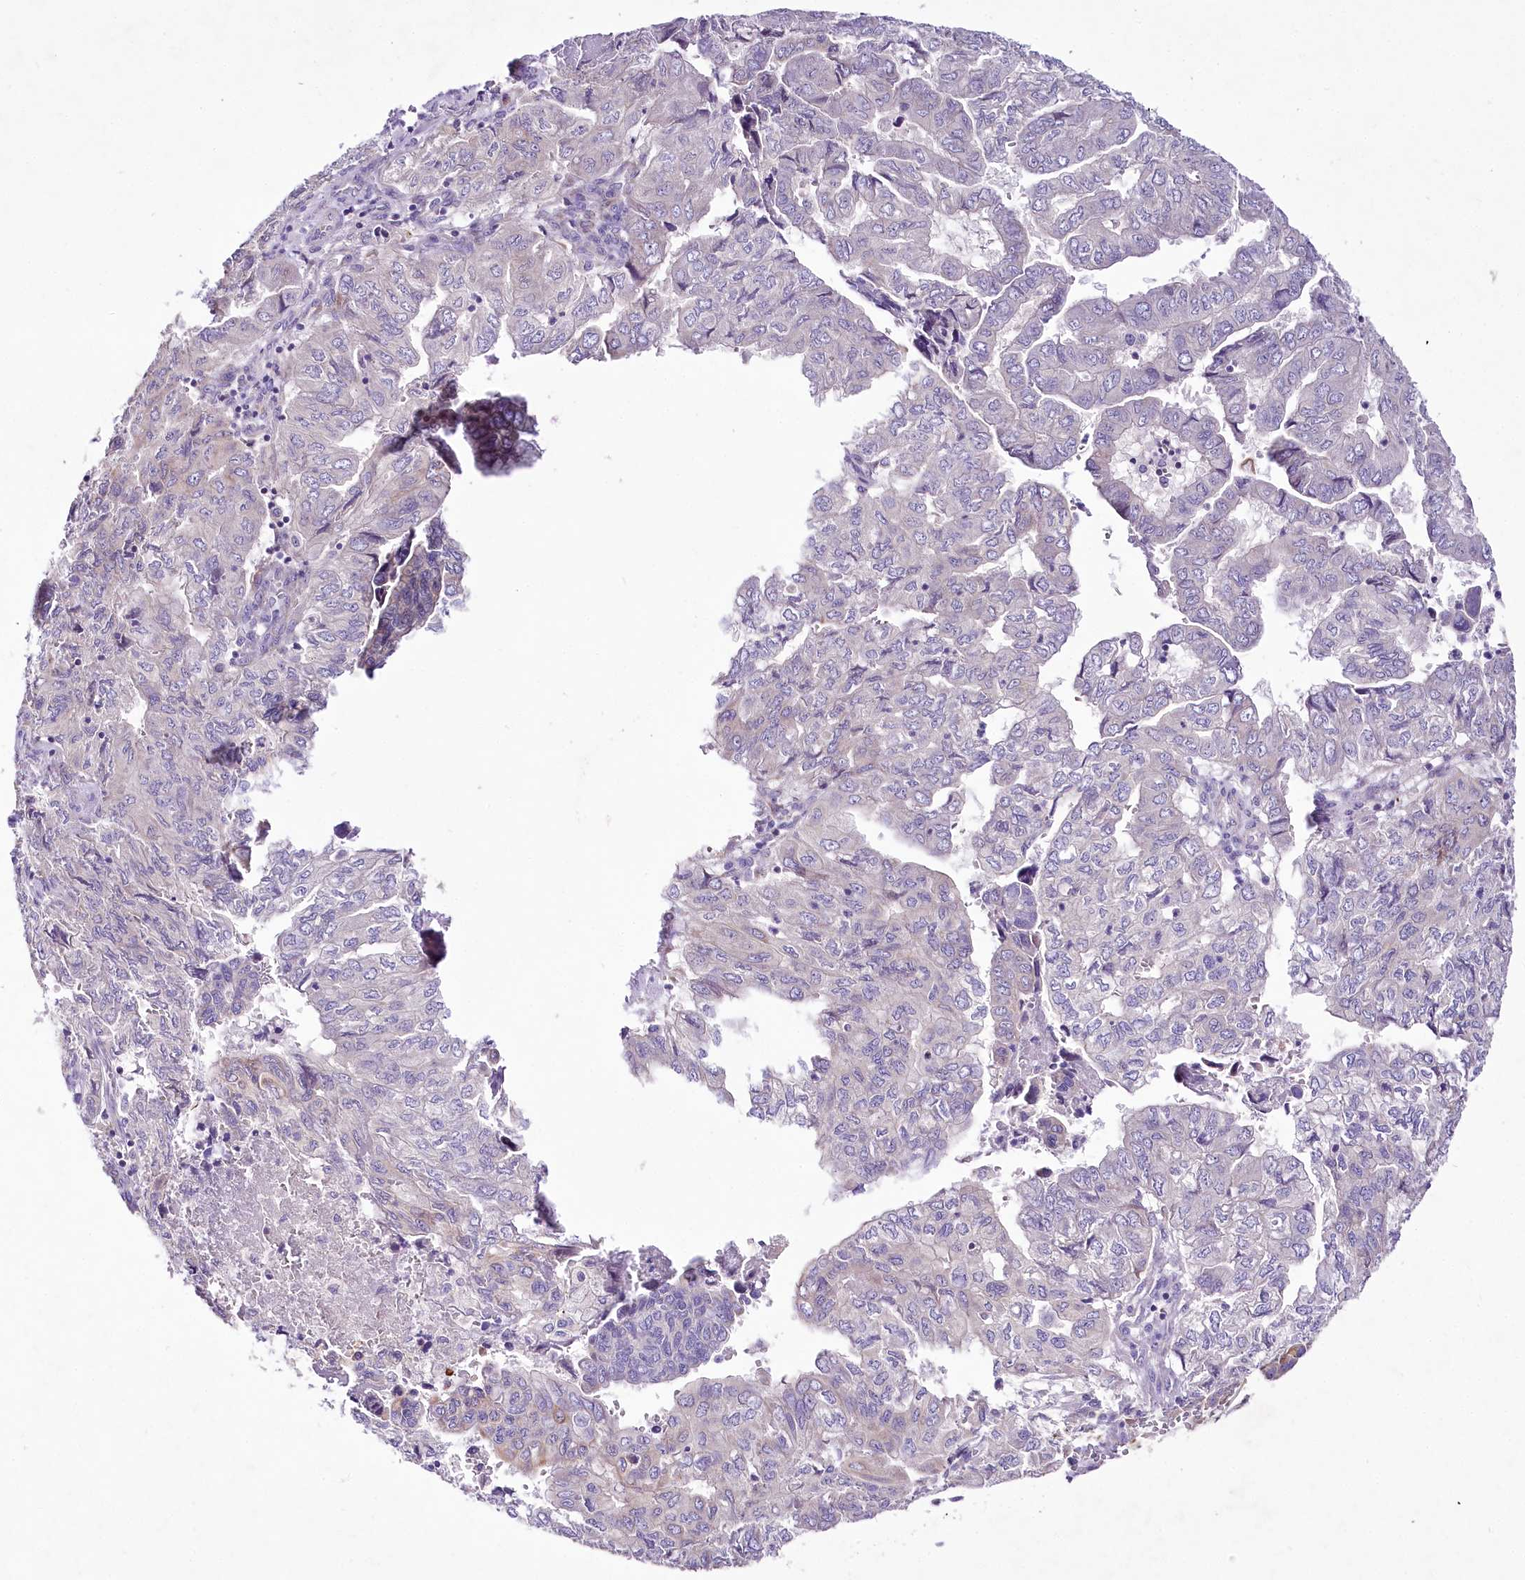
{"staining": {"intensity": "negative", "quantity": "none", "location": "none"}, "tissue": "pancreatic cancer", "cell_type": "Tumor cells", "image_type": "cancer", "snomed": [{"axis": "morphology", "description": "Adenocarcinoma, NOS"}, {"axis": "topography", "description": "Pancreas"}], "caption": "High power microscopy image of an IHC histopathology image of pancreatic adenocarcinoma, revealing no significant positivity in tumor cells.", "gene": "LRRC14B", "patient": {"sex": "male", "age": 51}}